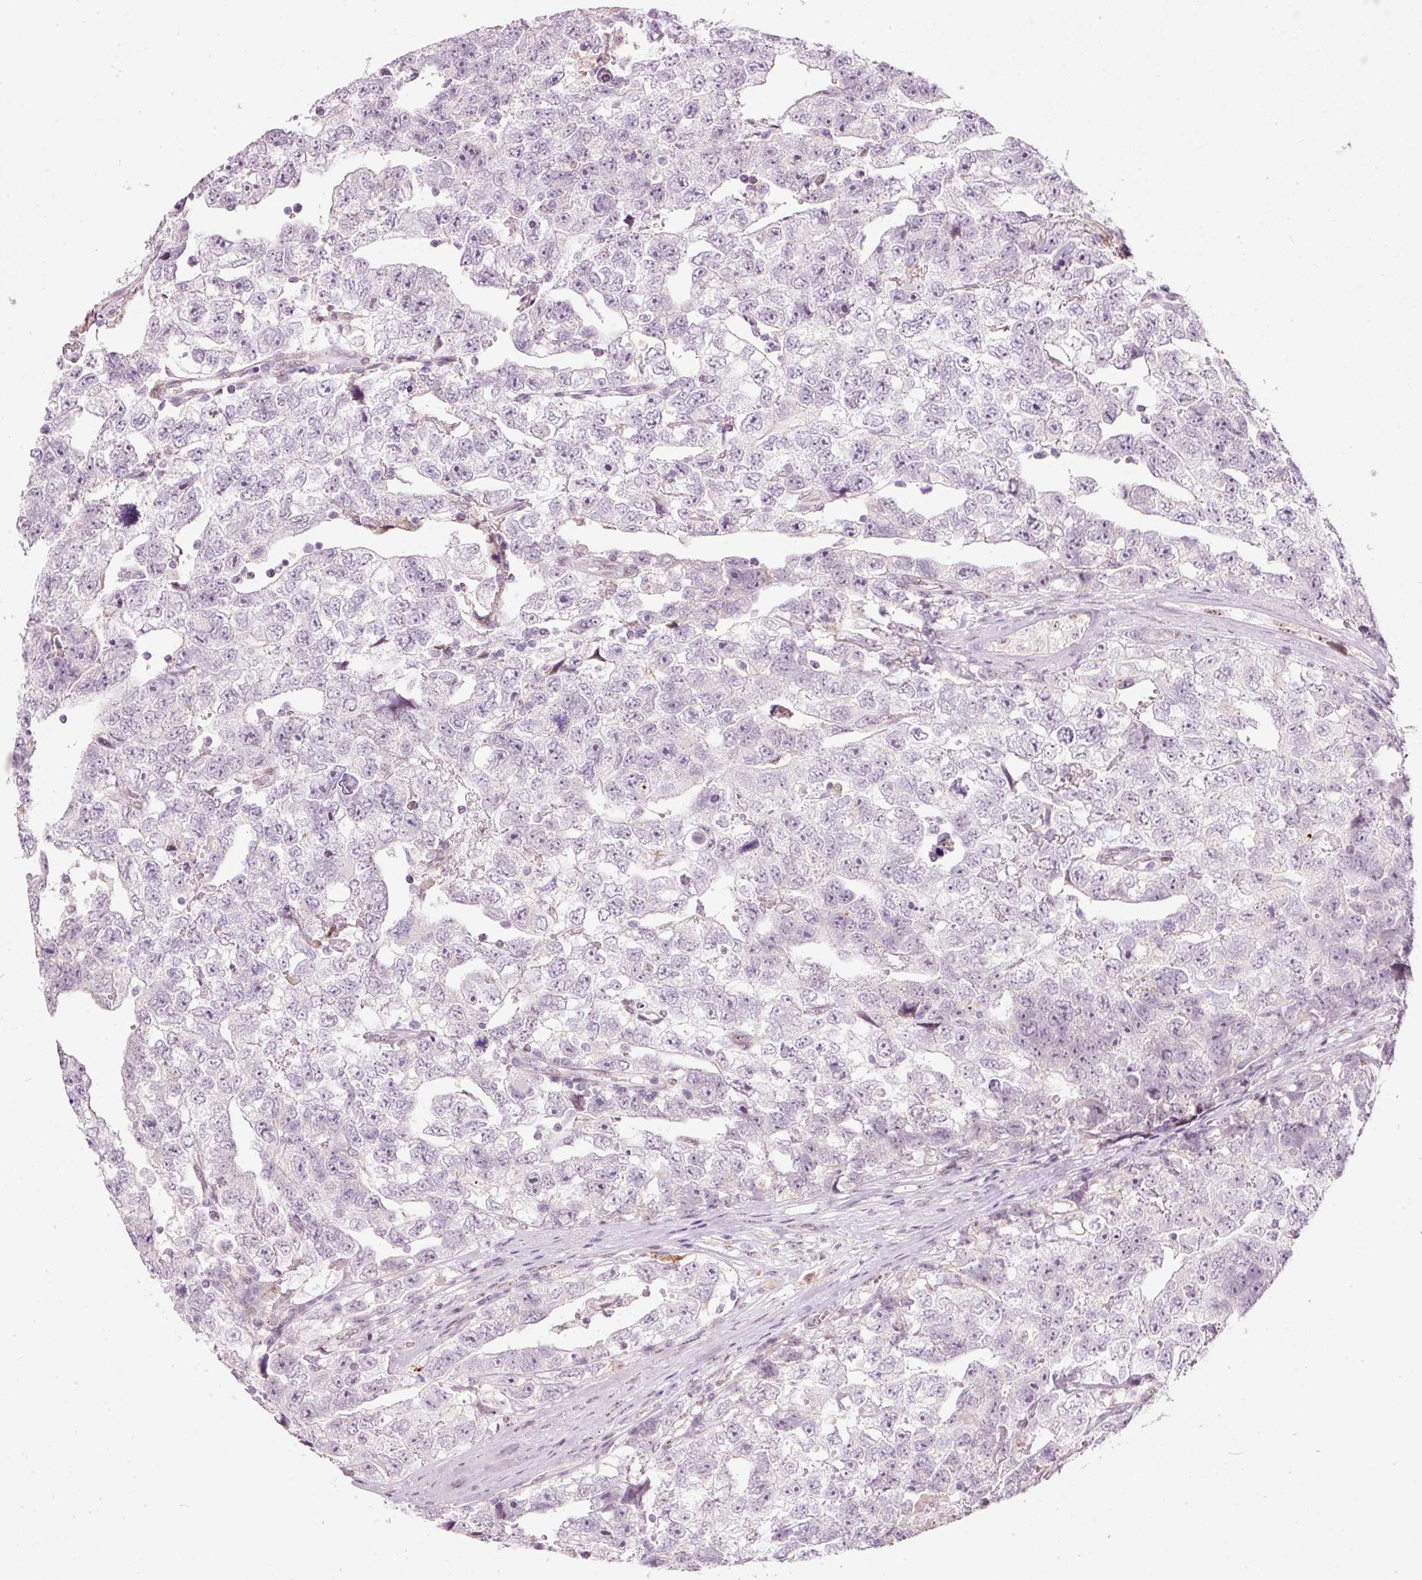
{"staining": {"intensity": "negative", "quantity": "none", "location": "none"}, "tissue": "testis cancer", "cell_type": "Tumor cells", "image_type": "cancer", "snomed": [{"axis": "morphology", "description": "Carcinoma, Embryonal, NOS"}, {"axis": "topography", "description": "Testis"}], "caption": "High power microscopy photomicrograph of an immunohistochemistry histopathology image of testis cancer (embryonal carcinoma), revealing no significant positivity in tumor cells.", "gene": "RNF39", "patient": {"sex": "male", "age": 22}}